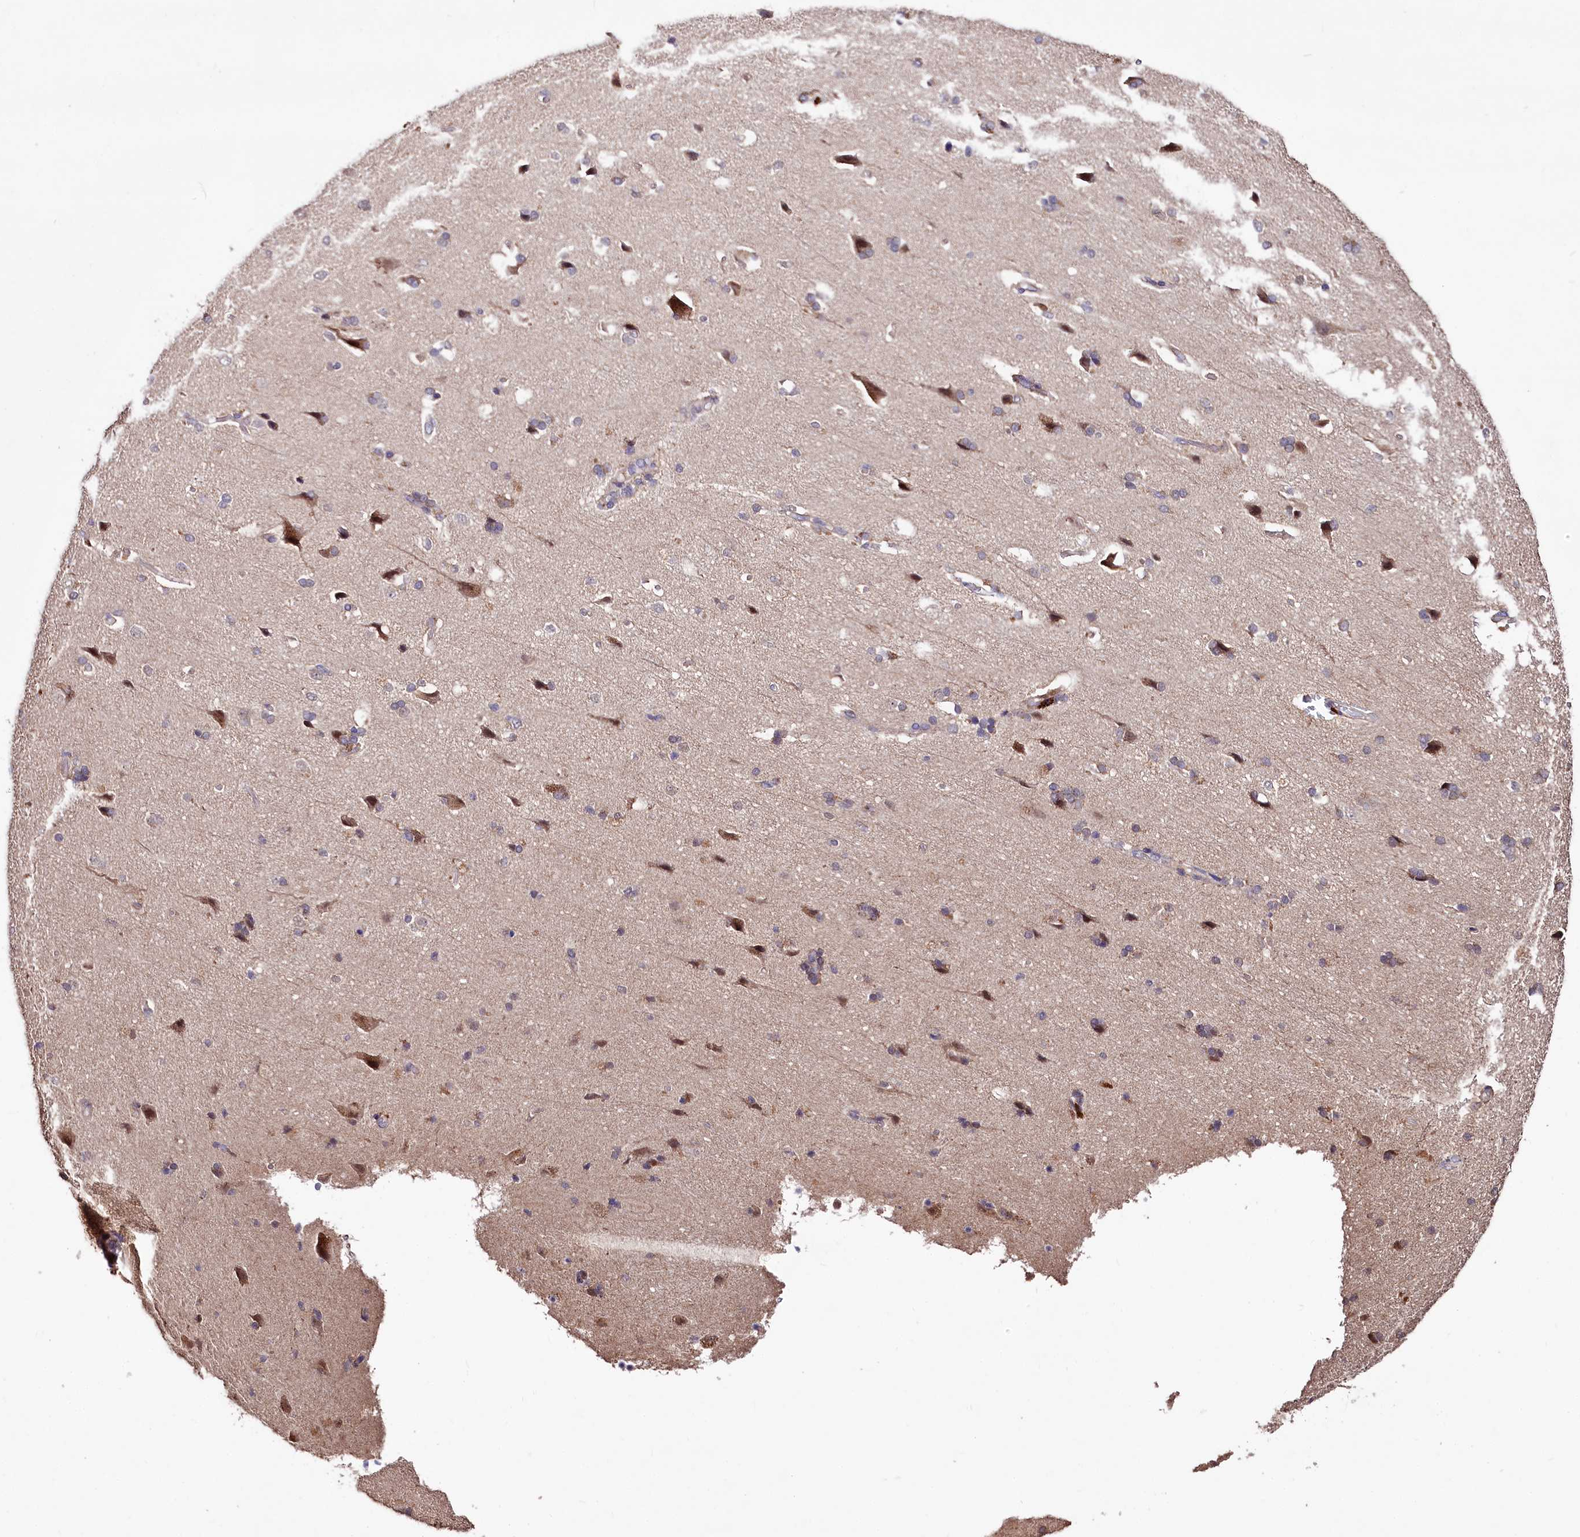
{"staining": {"intensity": "negative", "quantity": "none", "location": "none"}, "tissue": "cerebral cortex", "cell_type": "Endothelial cells", "image_type": "normal", "snomed": [{"axis": "morphology", "description": "Normal tissue, NOS"}, {"axis": "topography", "description": "Cerebral cortex"}], "caption": "High power microscopy image of an IHC micrograph of benign cerebral cortex, revealing no significant expression in endothelial cells. (Stains: DAB immunohistochemistry (IHC) with hematoxylin counter stain, Microscopy: brightfield microscopy at high magnification).", "gene": "KLRB1", "patient": {"sex": "male", "age": 62}}